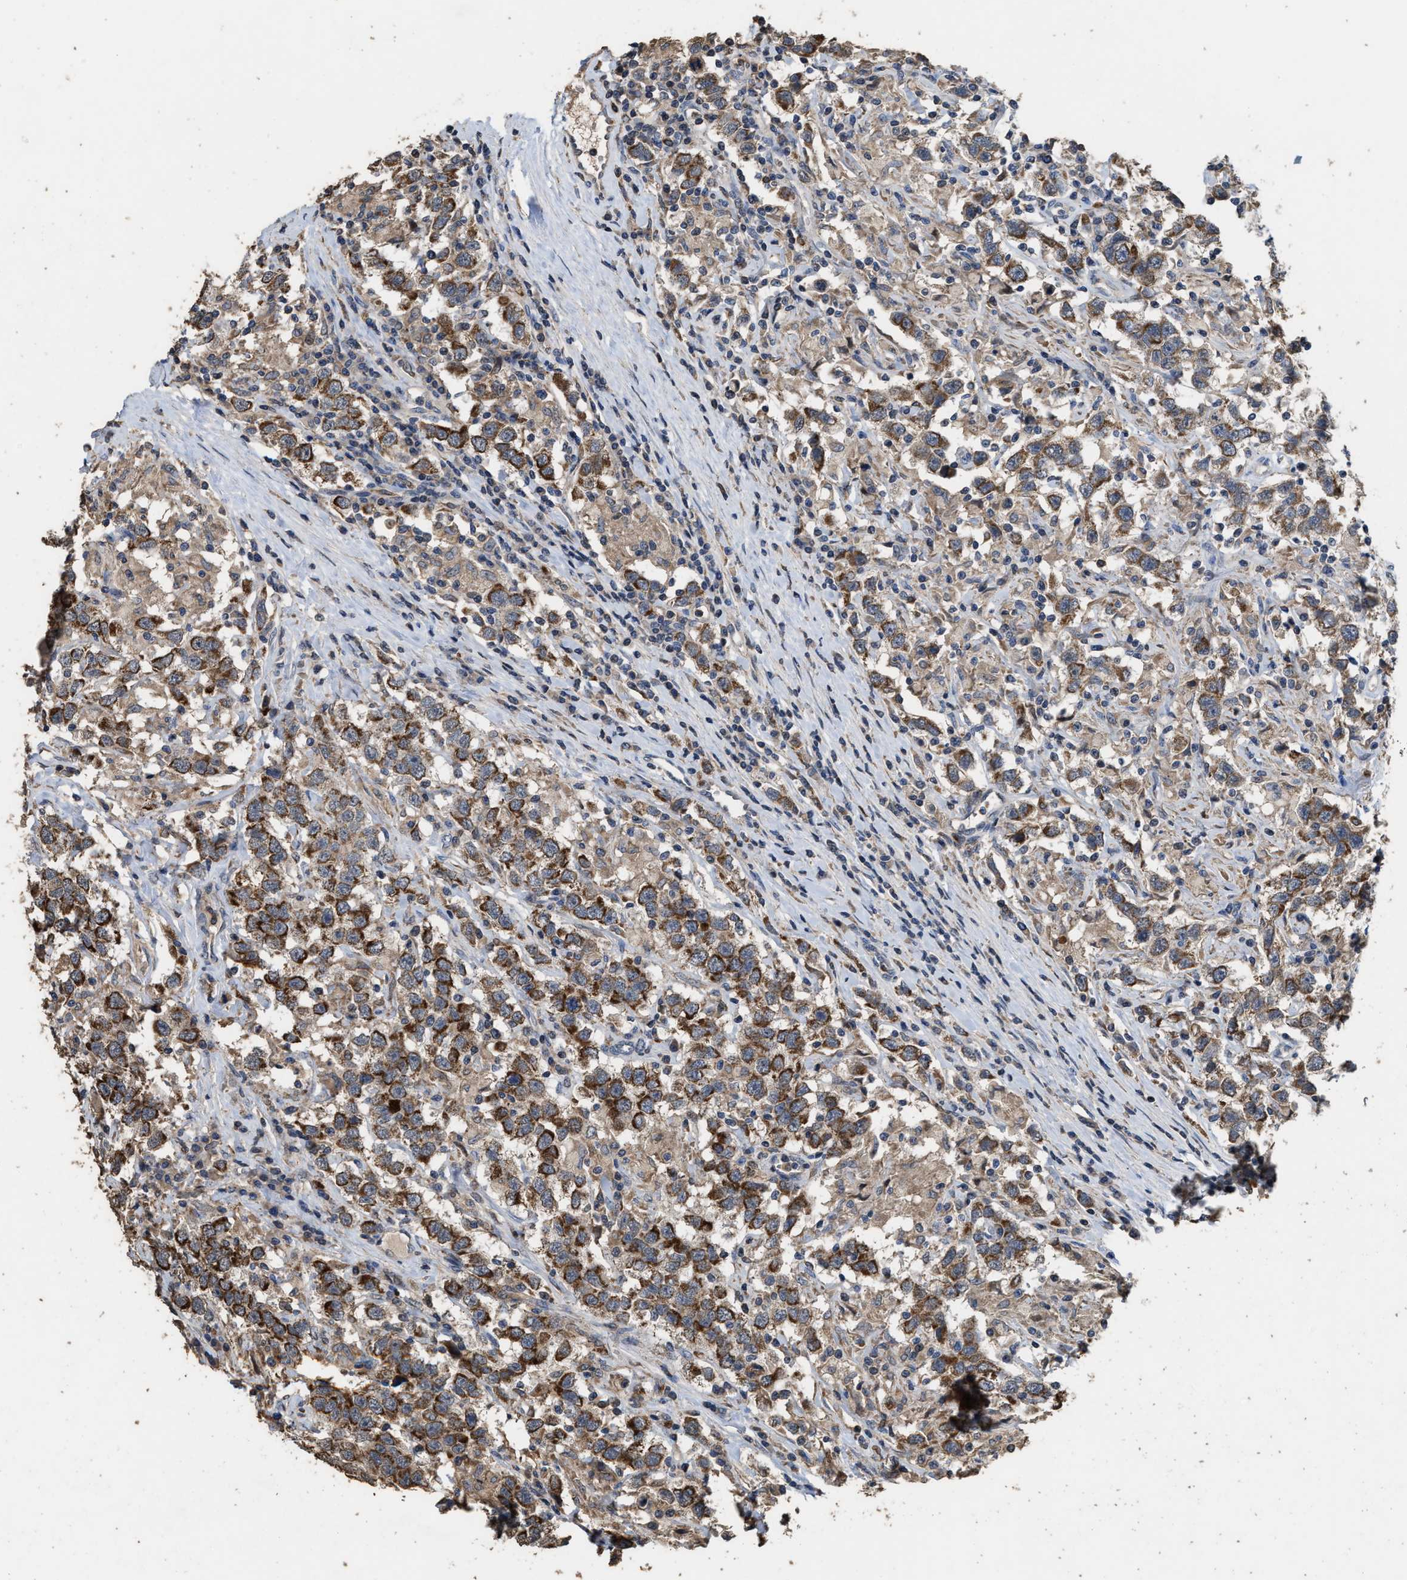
{"staining": {"intensity": "moderate", "quantity": ">75%", "location": "cytoplasmic/membranous"}, "tissue": "testis cancer", "cell_type": "Tumor cells", "image_type": "cancer", "snomed": [{"axis": "morphology", "description": "Seminoma, NOS"}, {"axis": "topography", "description": "Testis"}], "caption": "Protein expression analysis of testis seminoma demonstrates moderate cytoplasmic/membranous positivity in about >75% of tumor cells. (DAB IHC with brightfield microscopy, high magnification).", "gene": "TDRKH", "patient": {"sex": "male", "age": 41}}